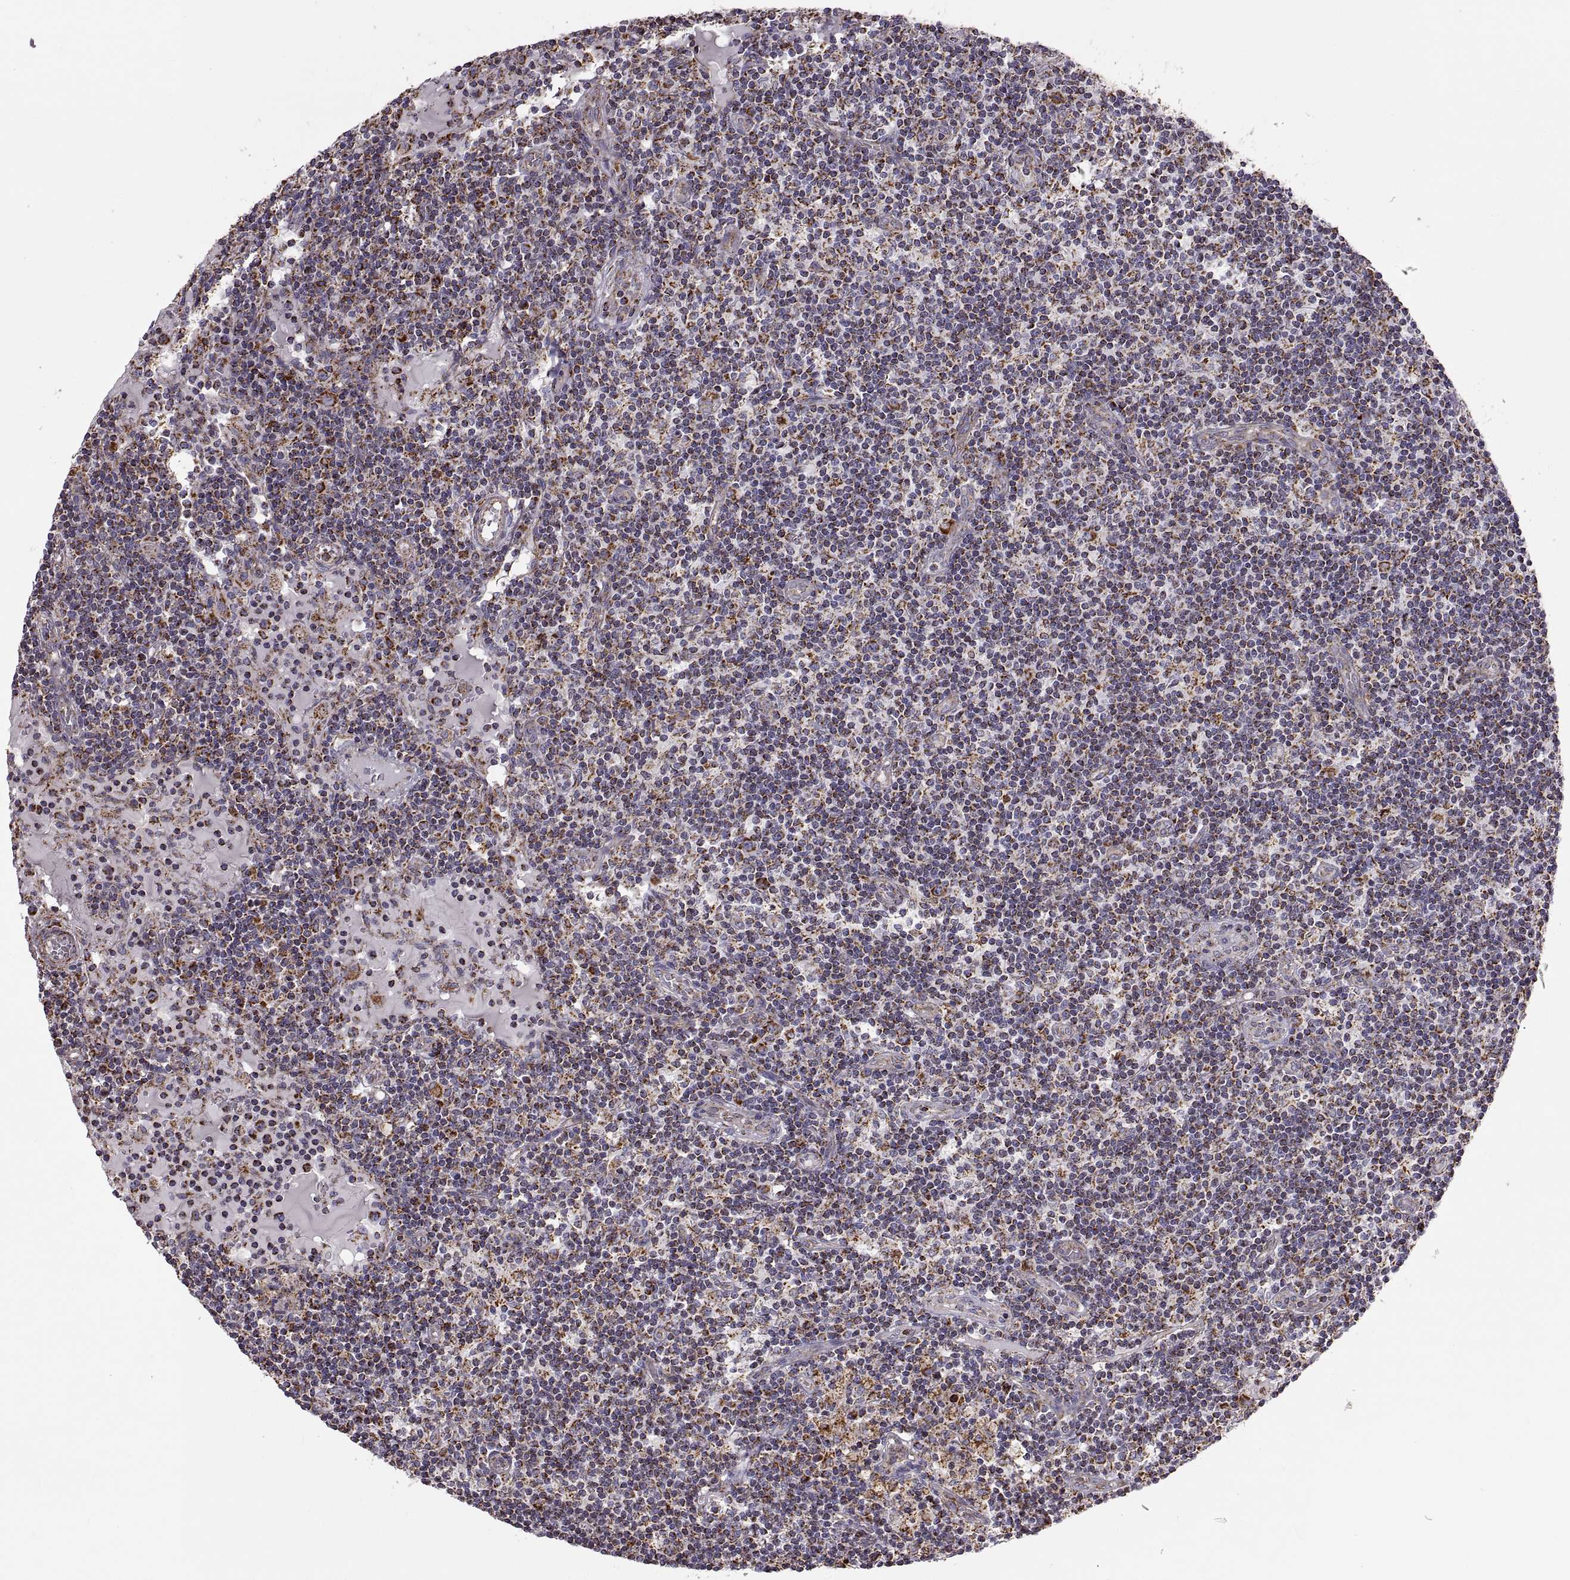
{"staining": {"intensity": "strong", "quantity": "25%-75%", "location": "cytoplasmic/membranous"}, "tissue": "lymph node", "cell_type": "Non-germinal center cells", "image_type": "normal", "snomed": [{"axis": "morphology", "description": "Normal tissue, NOS"}, {"axis": "topography", "description": "Lymph node"}], "caption": "Lymph node stained with DAB immunohistochemistry (IHC) reveals high levels of strong cytoplasmic/membranous expression in approximately 25%-75% of non-germinal center cells. (IHC, brightfield microscopy, high magnification).", "gene": "ARSD", "patient": {"sex": "female", "age": 72}}